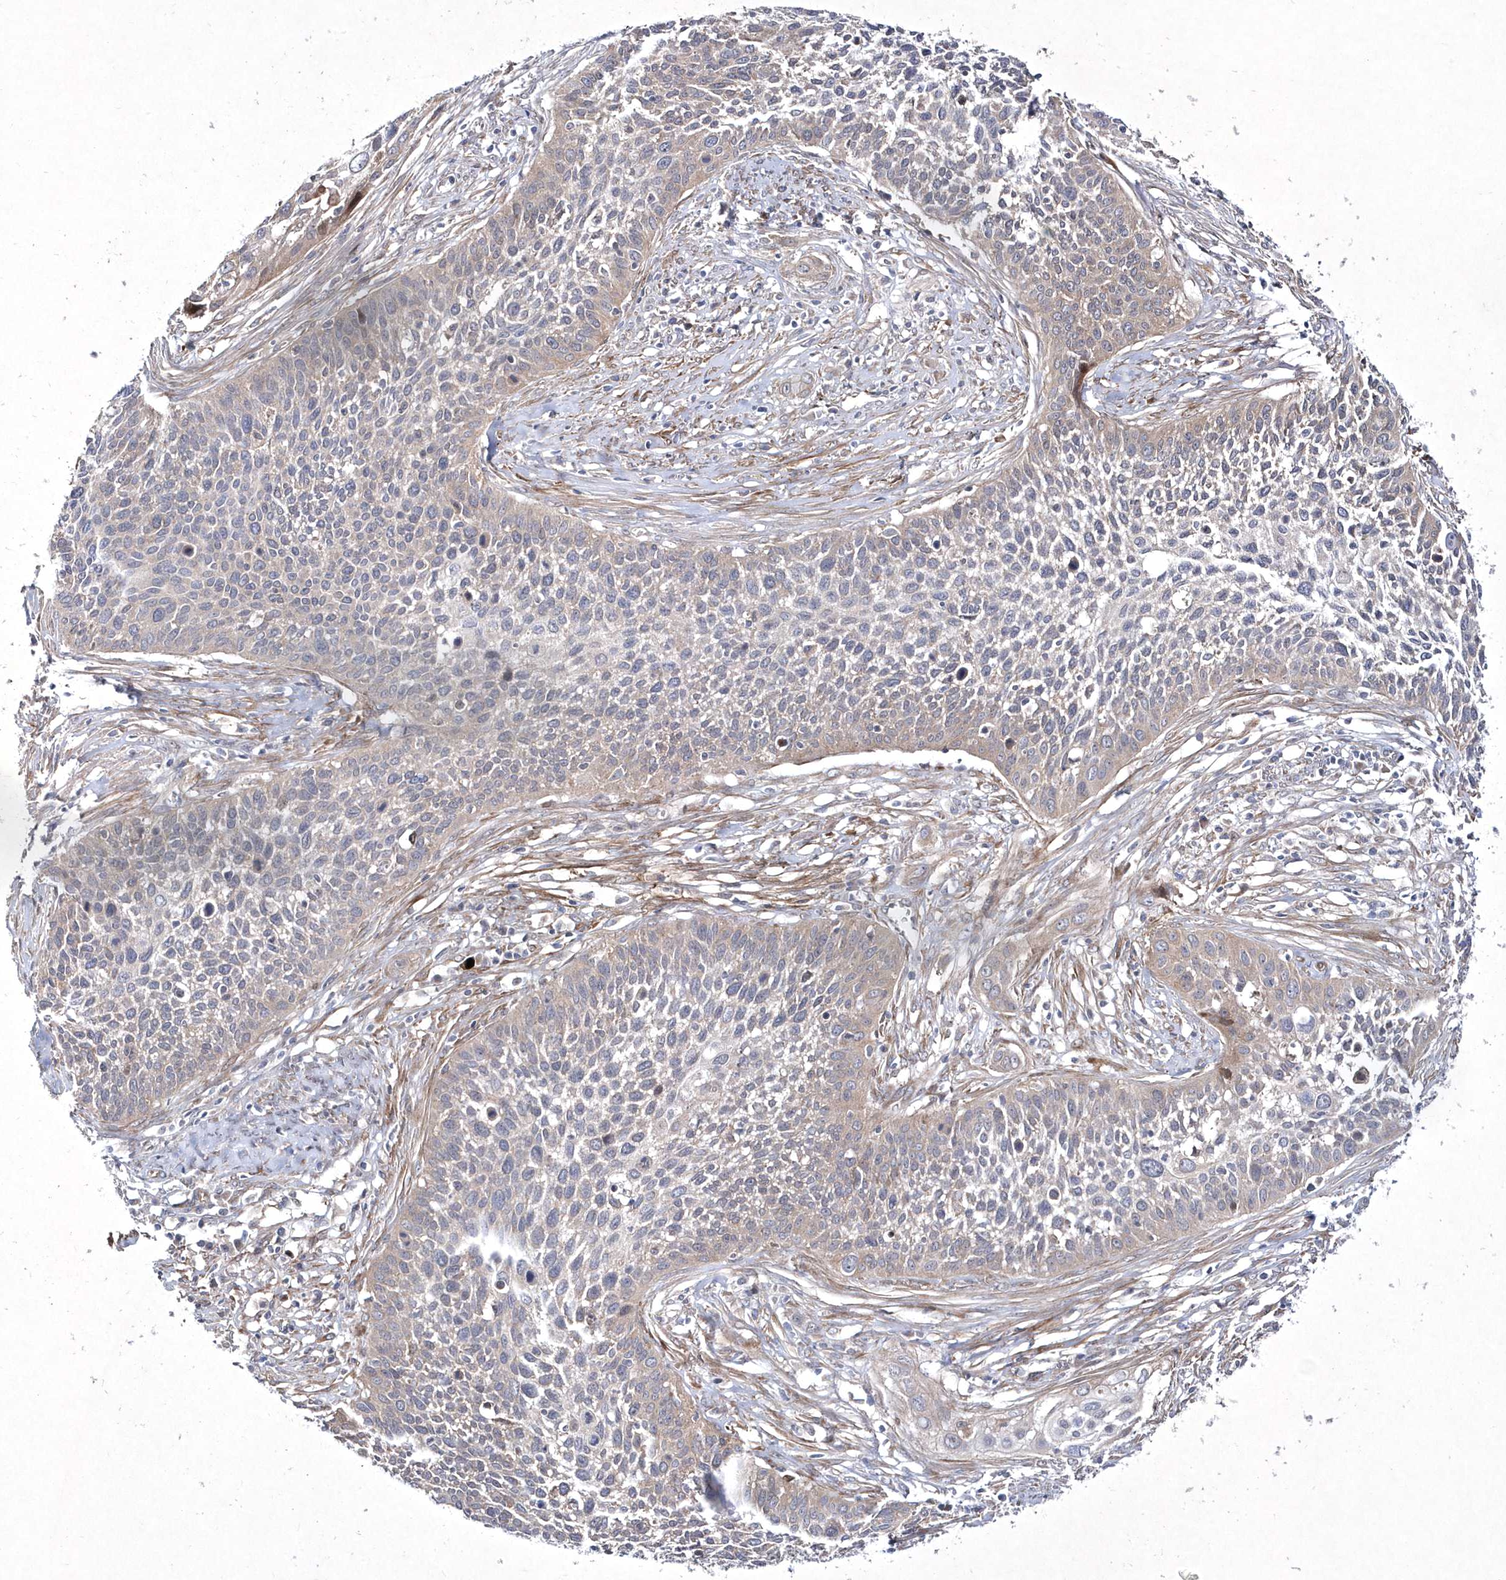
{"staining": {"intensity": "weak", "quantity": "25%-75%", "location": "cytoplasmic/membranous"}, "tissue": "cervical cancer", "cell_type": "Tumor cells", "image_type": "cancer", "snomed": [{"axis": "morphology", "description": "Squamous cell carcinoma, NOS"}, {"axis": "topography", "description": "Cervix"}], "caption": "Cervical cancer stained with DAB IHC displays low levels of weak cytoplasmic/membranous positivity in about 25%-75% of tumor cells.", "gene": "DSPP", "patient": {"sex": "female", "age": 34}}